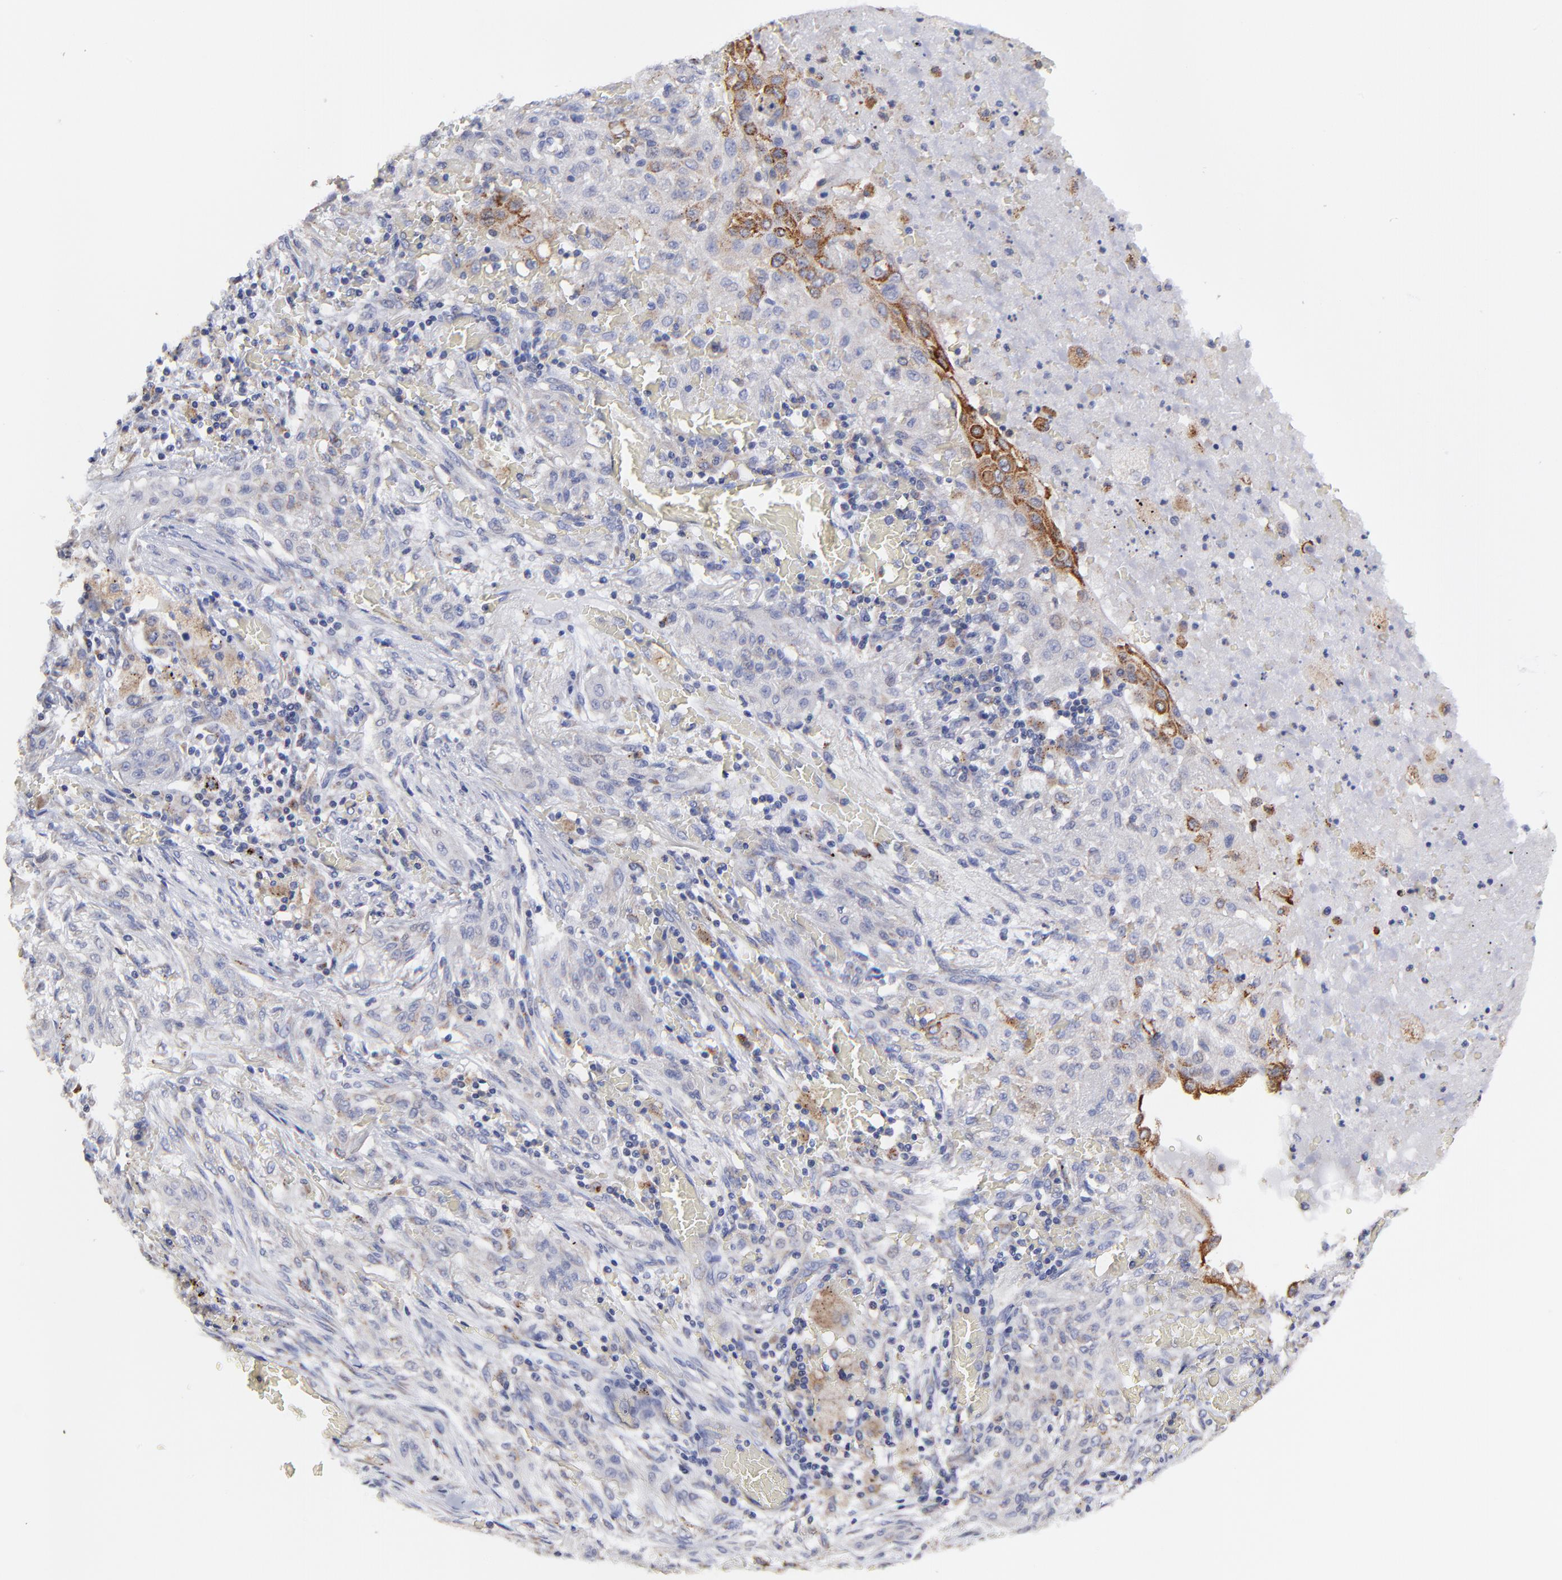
{"staining": {"intensity": "moderate", "quantity": "<25%", "location": "cytoplasmic/membranous"}, "tissue": "lung cancer", "cell_type": "Tumor cells", "image_type": "cancer", "snomed": [{"axis": "morphology", "description": "Squamous cell carcinoma, NOS"}, {"axis": "topography", "description": "Lung"}], "caption": "Protein expression analysis of human squamous cell carcinoma (lung) reveals moderate cytoplasmic/membranous staining in approximately <25% of tumor cells.", "gene": "GCSAM", "patient": {"sex": "female", "age": 47}}